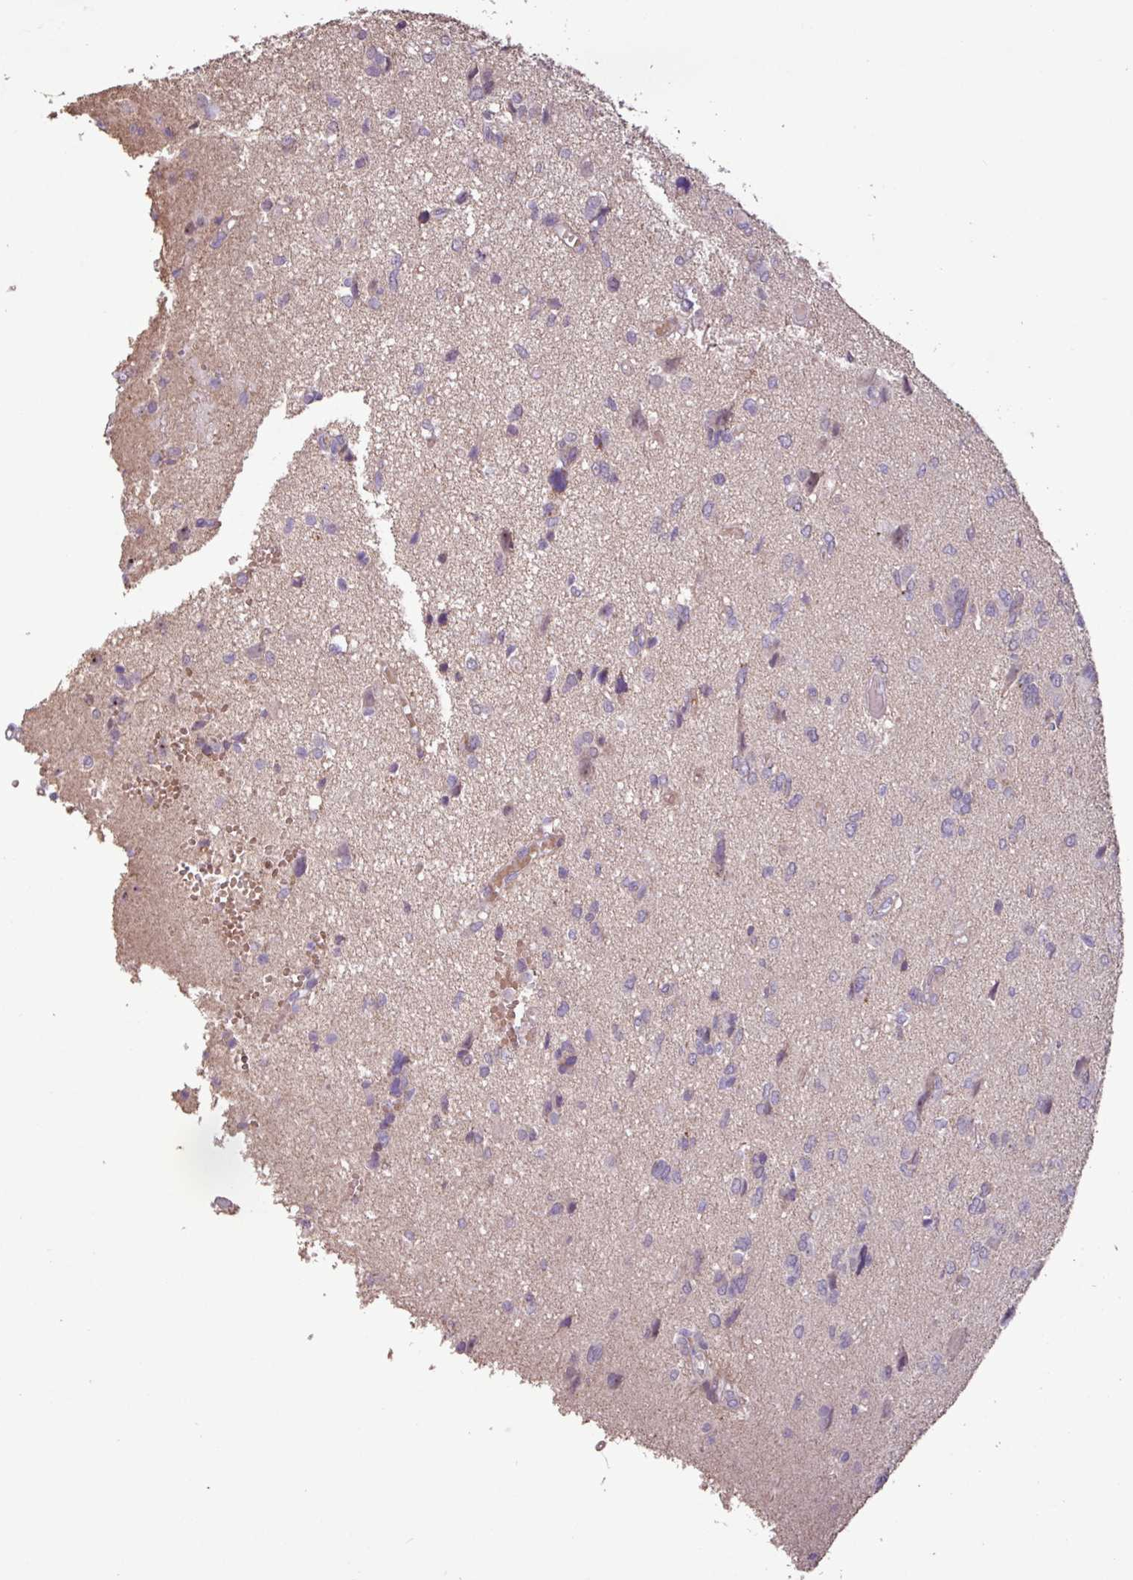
{"staining": {"intensity": "negative", "quantity": "none", "location": "none"}, "tissue": "glioma", "cell_type": "Tumor cells", "image_type": "cancer", "snomed": [{"axis": "morphology", "description": "Glioma, malignant, High grade"}, {"axis": "topography", "description": "Brain"}], "caption": "IHC photomicrograph of human glioma stained for a protein (brown), which displays no expression in tumor cells. (DAB IHC, high magnification).", "gene": "L3MBTL3", "patient": {"sex": "female", "age": 59}}